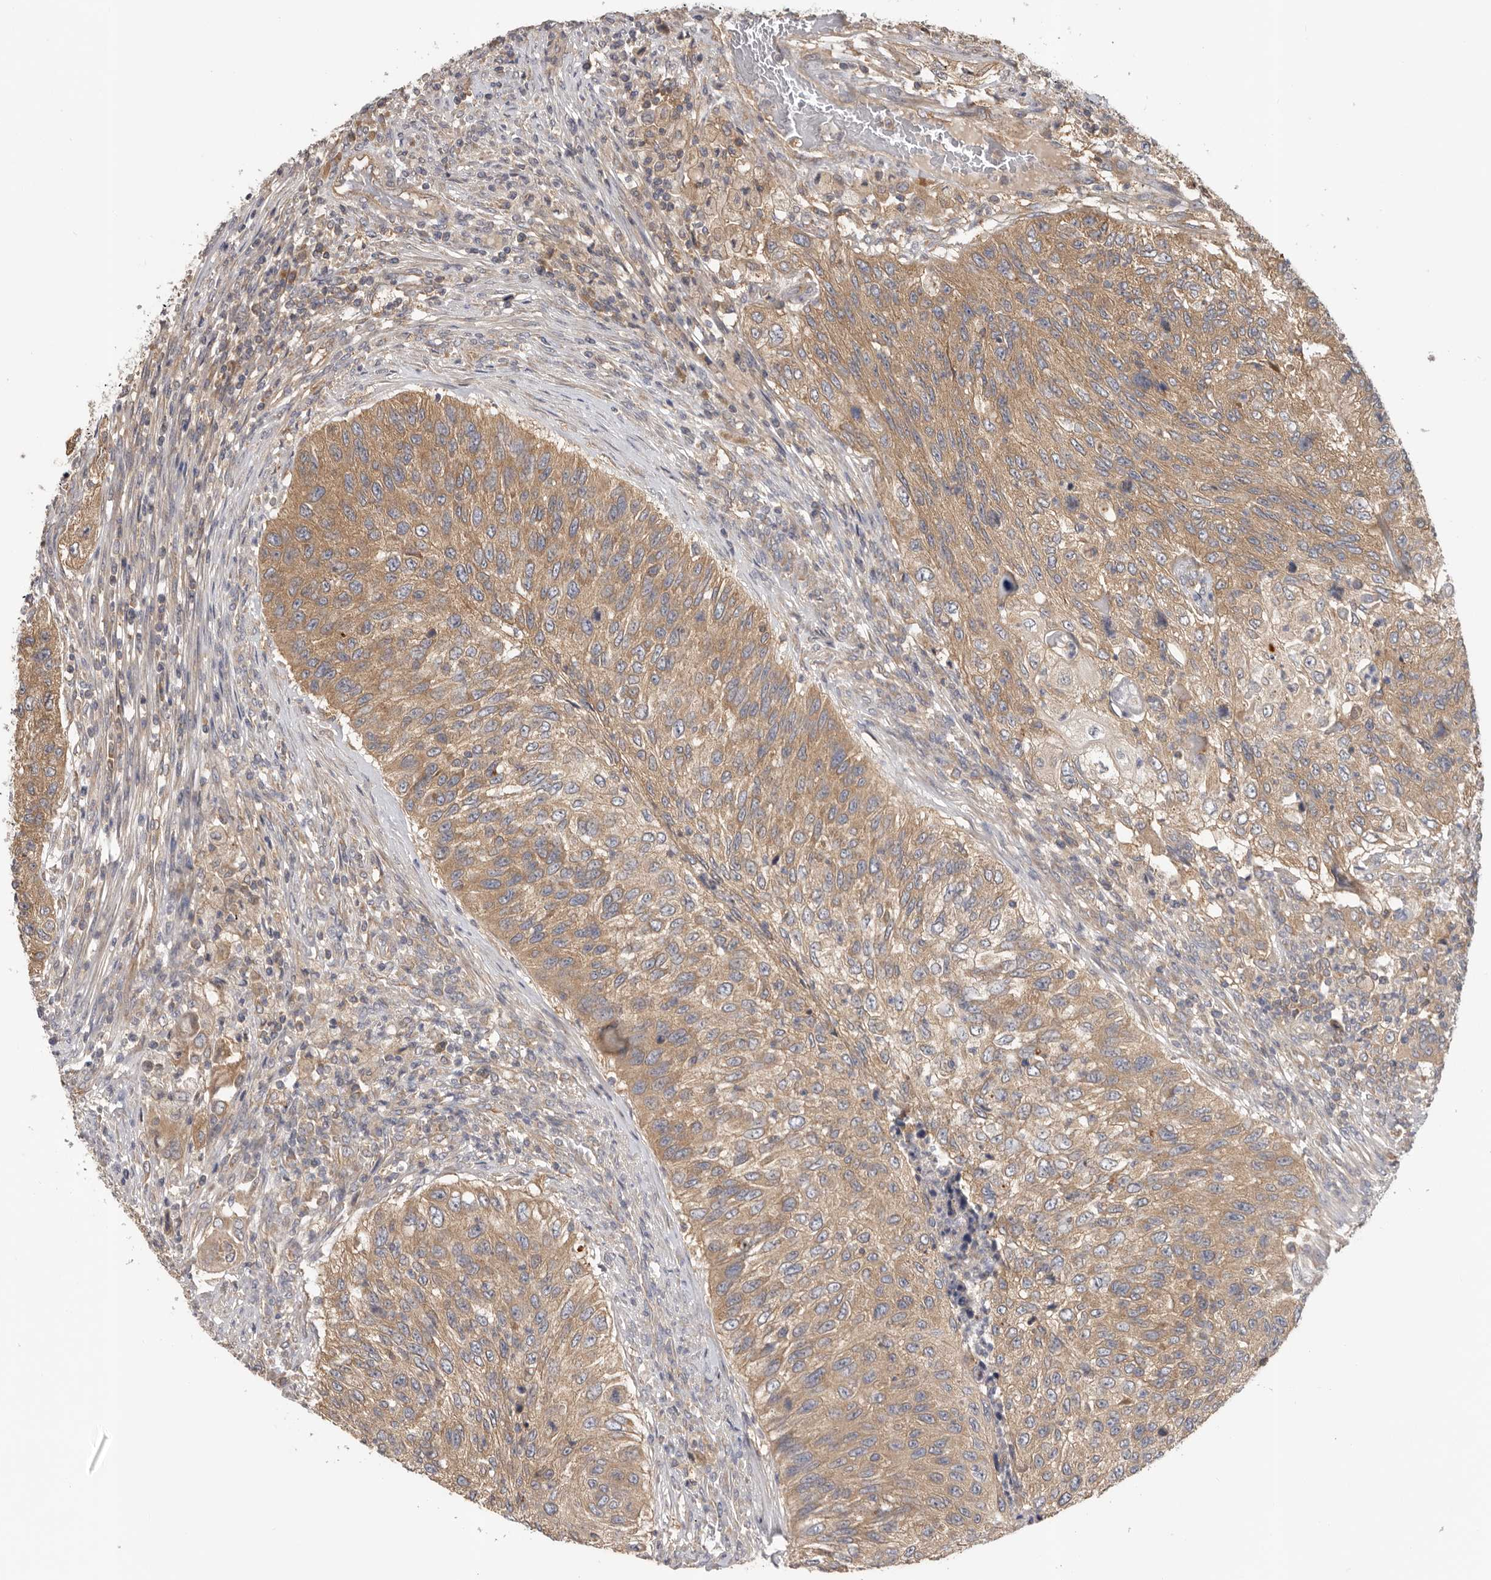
{"staining": {"intensity": "moderate", "quantity": ">75%", "location": "cytoplasmic/membranous"}, "tissue": "urothelial cancer", "cell_type": "Tumor cells", "image_type": "cancer", "snomed": [{"axis": "morphology", "description": "Urothelial carcinoma, High grade"}, {"axis": "topography", "description": "Urinary bladder"}], "caption": "Immunohistochemistry (IHC) histopathology image of human urothelial carcinoma (high-grade) stained for a protein (brown), which reveals medium levels of moderate cytoplasmic/membranous expression in approximately >75% of tumor cells.", "gene": "PPP1R42", "patient": {"sex": "female", "age": 60}}